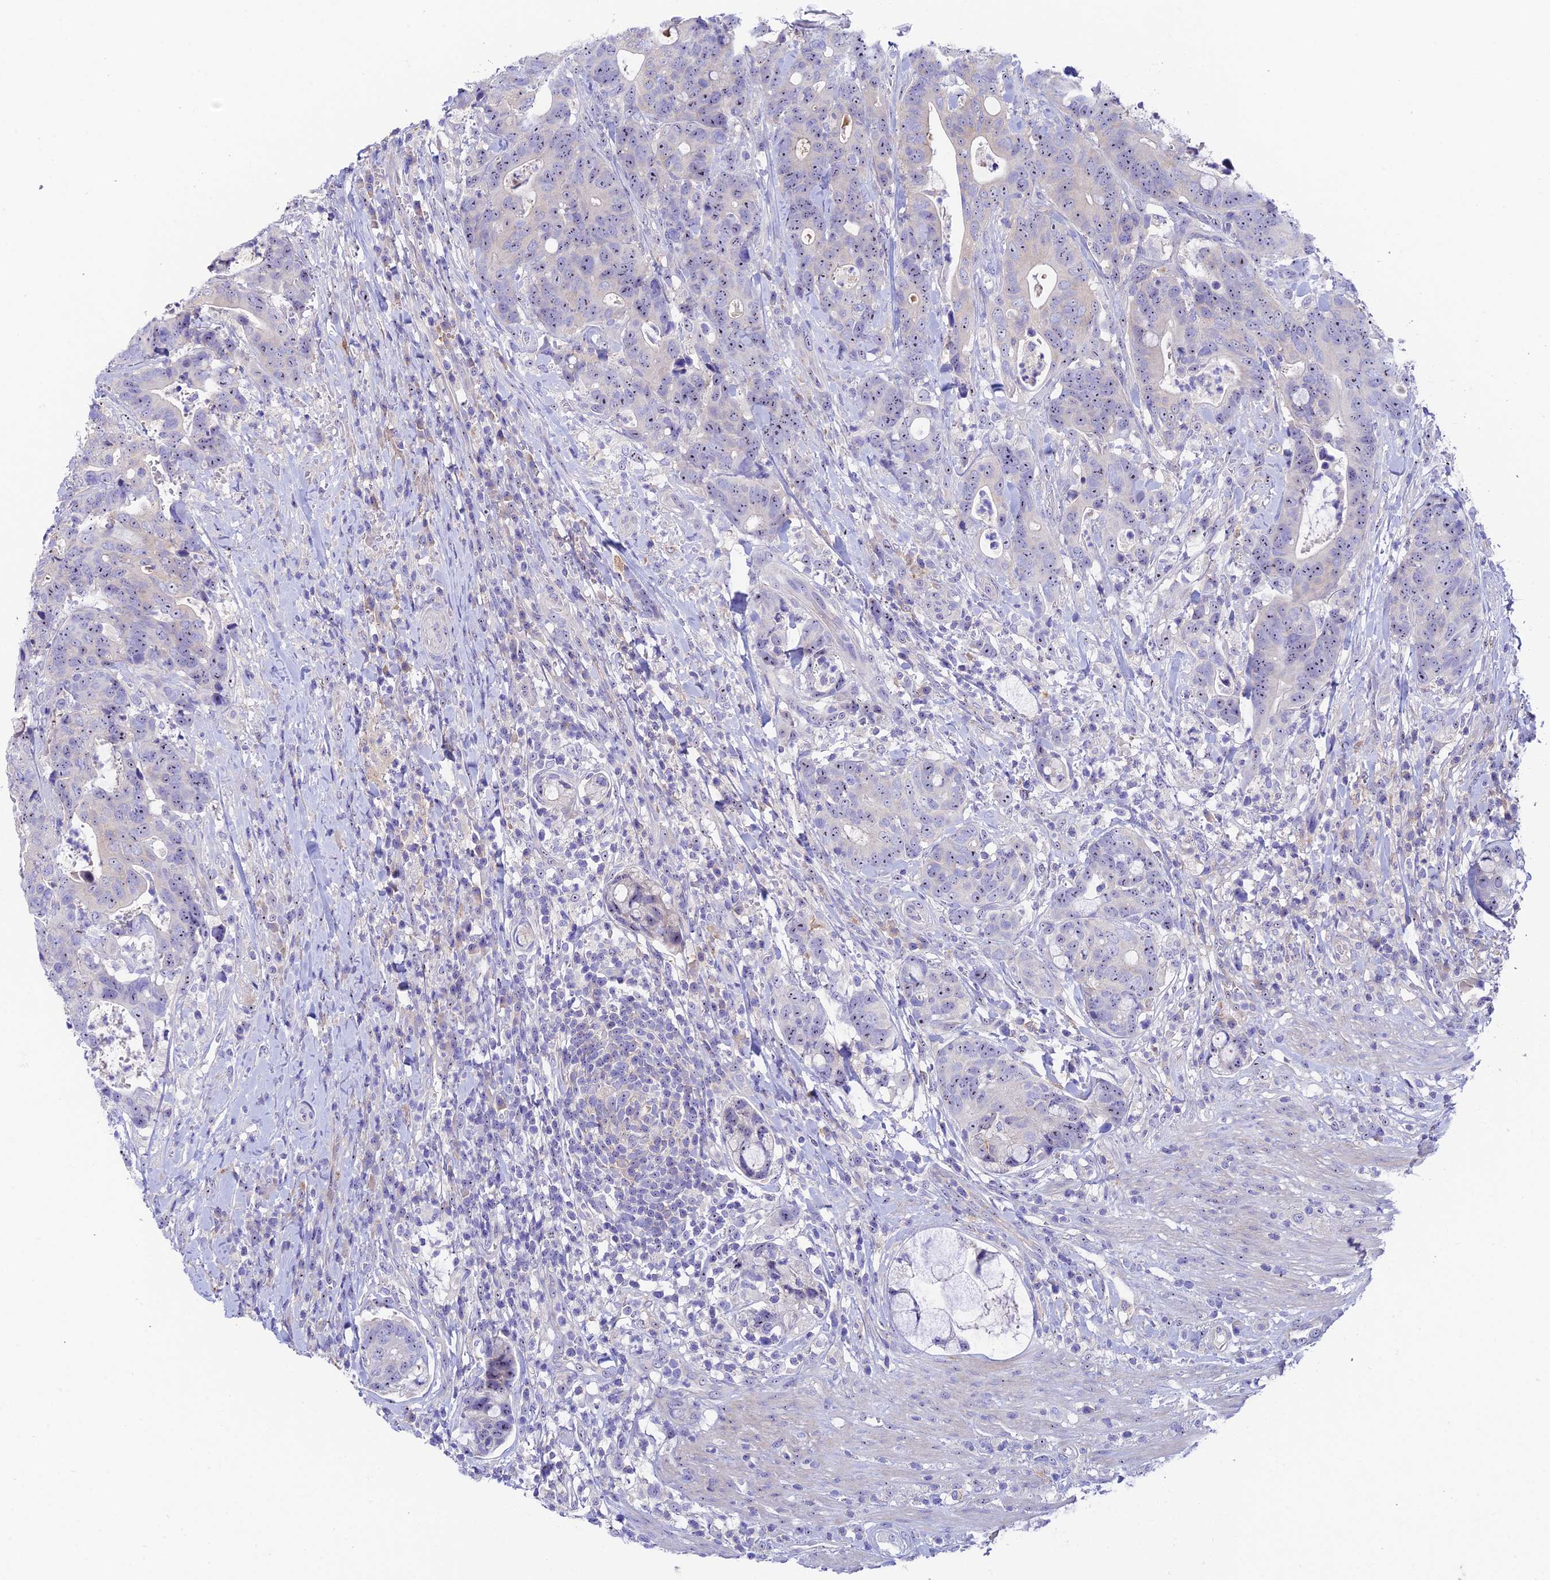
{"staining": {"intensity": "negative", "quantity": "none", "location": "none"}, "tissue": "colorectal cancer", "cell_type": "Tumor cells", "image_type": "cancer", "snomed": [{"axis": "morphology", "description": "Adenocarcinoma, NOS"}, {"axis": "topography", "description": "Colon"}], "caption": "A photomicrograph of adenocarcinoma (colorectal) stained for a protein displays no brown staining in tumor cells. The staining was performed using DAB to visualize the protein expression in brown, while the nuclei were stained in blue with hematoxylin (Magnification: 20x).", "gene": "DUSP29", "patient": {"sex": "female", "age": 82}}